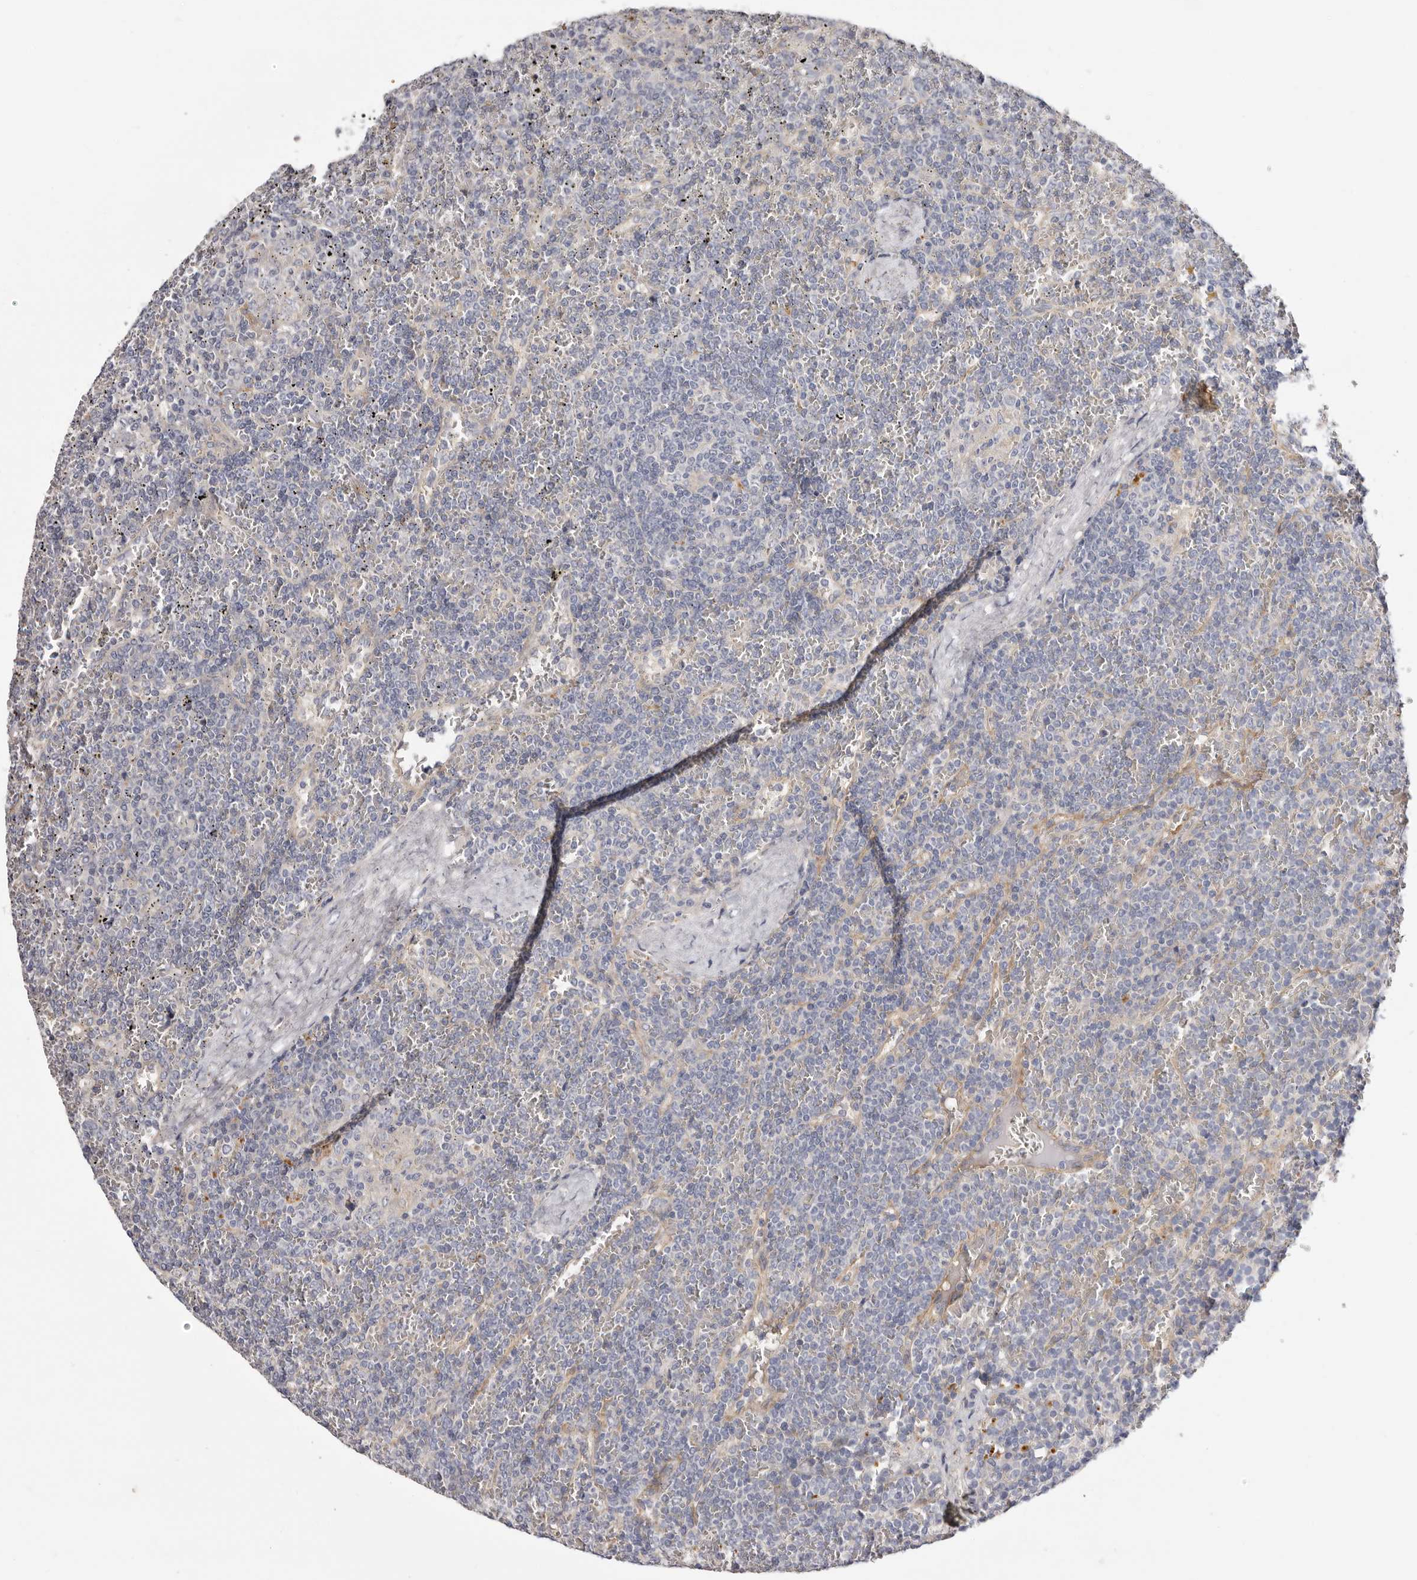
{"staining": {"intensity": "negative", "quantity": "none", "location": "none"}, "tissue": "lymphoma", "cell_type": "Tumor cells", "image_type": "cancer", "snomed": [{"axis": "morphology", "description": "Malignant lymphoma, non-Hodgkin's type, Low grade"}, {"axis": "topography", "description": "Spleen"}], "caption": "Tumor cells are negative for protein expression in human lymphoma.", "gene": "STK16", "patient": {"sex": "female", "age": 19}}